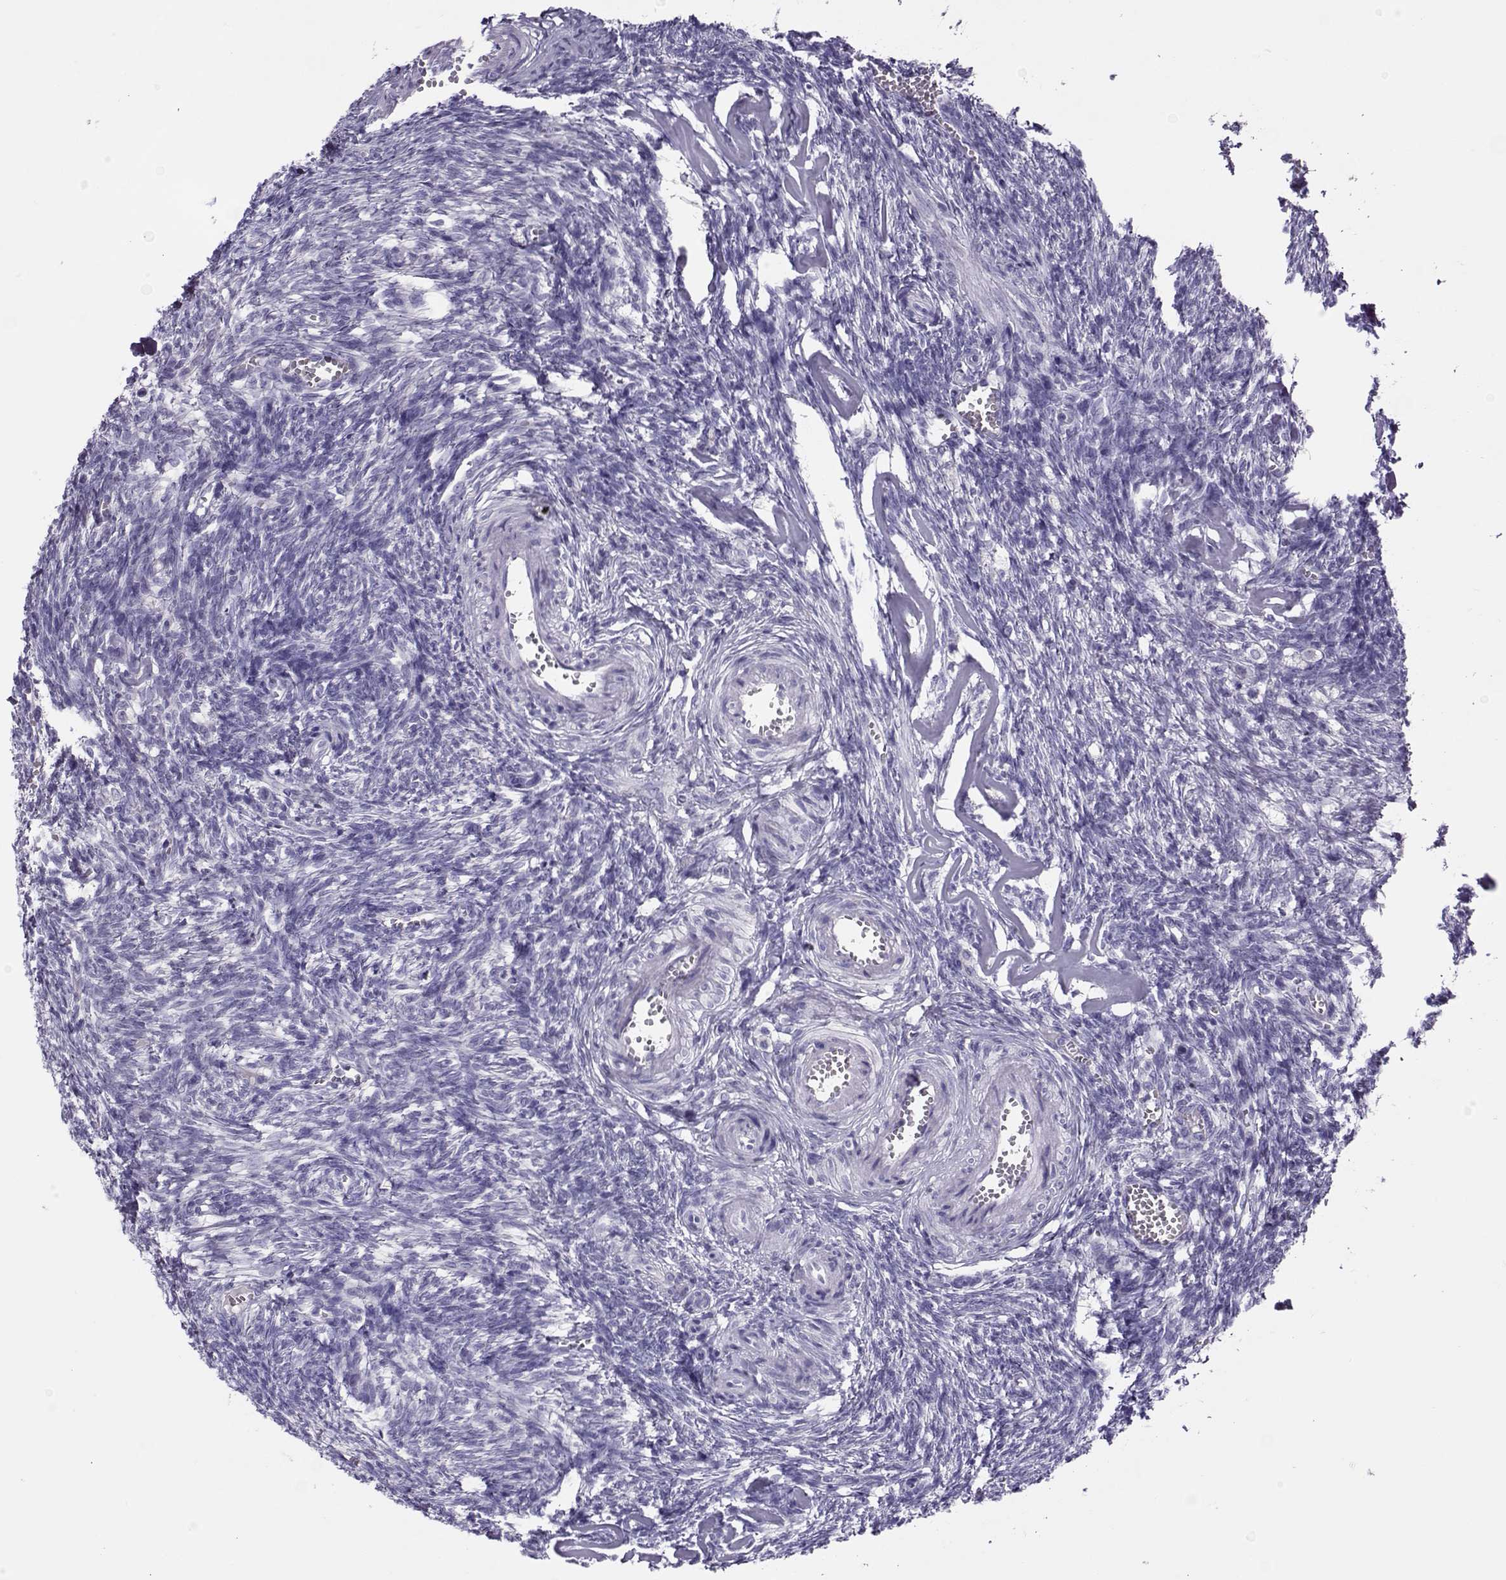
{"staining": {"intensity": "negative", "quantity": "none", "location": "none"}, "tissue": "ovary", "cell_type": "Follicle cells", "image_type": "normal", "snomed": [{"axis": "morphology", "description": "Normal tissue, NOS"}, {"axis": "topography", "description": "Ovary"}], "caption": "Photomicrograph shows no significant protein staining in follicle cells of unremarkable ovary.", "gene": "LINGO1", "patient": {"sex": "female", "age": 43}}